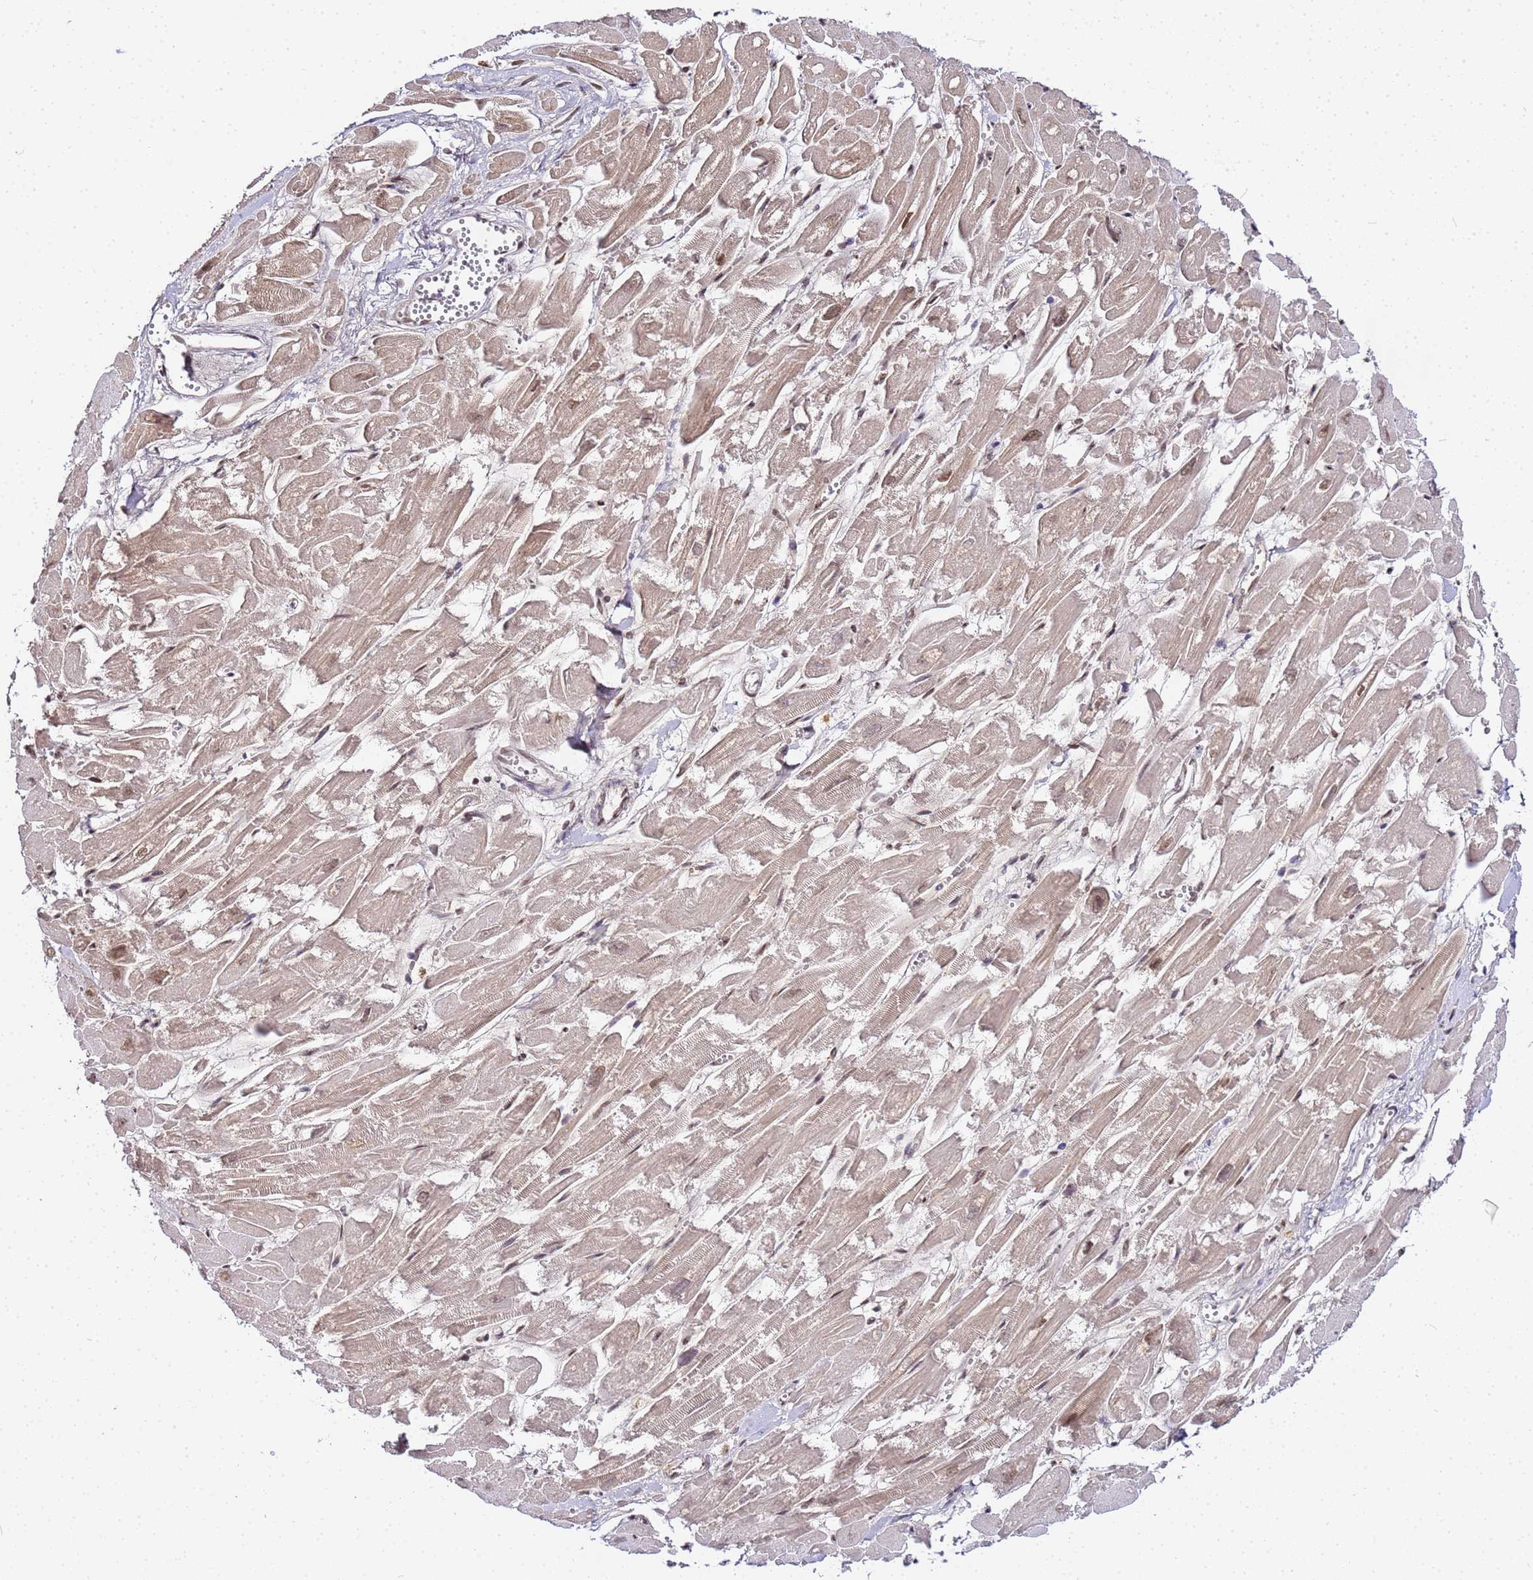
{"staining": {"intensity": "weak", "quantity": "25%-75%", "location": "cytoplasmic/membranous,nuclear"}, "tissue": "heart muscle", "cell_type": "Cardiomyocytes", "image_type": "normal", "snomed": [{"axis": "morphology", "description": "Normal tissue, NOS"}, {"axis": "topography", "description": "Heart"}], "caption": "Protein staining by immunohistochemistry (IHC) shows weak cytoplasmic/membranous,nuclear positivity in approximately 25%-75% of cardiomyocytes in unremarkable heart muscle. Immunohistochemistry (ihc) stains the protein in brown and the nuclei are stained blue.", "gene": "RBM12", "patient": {"sex": "male", "age": 54}}